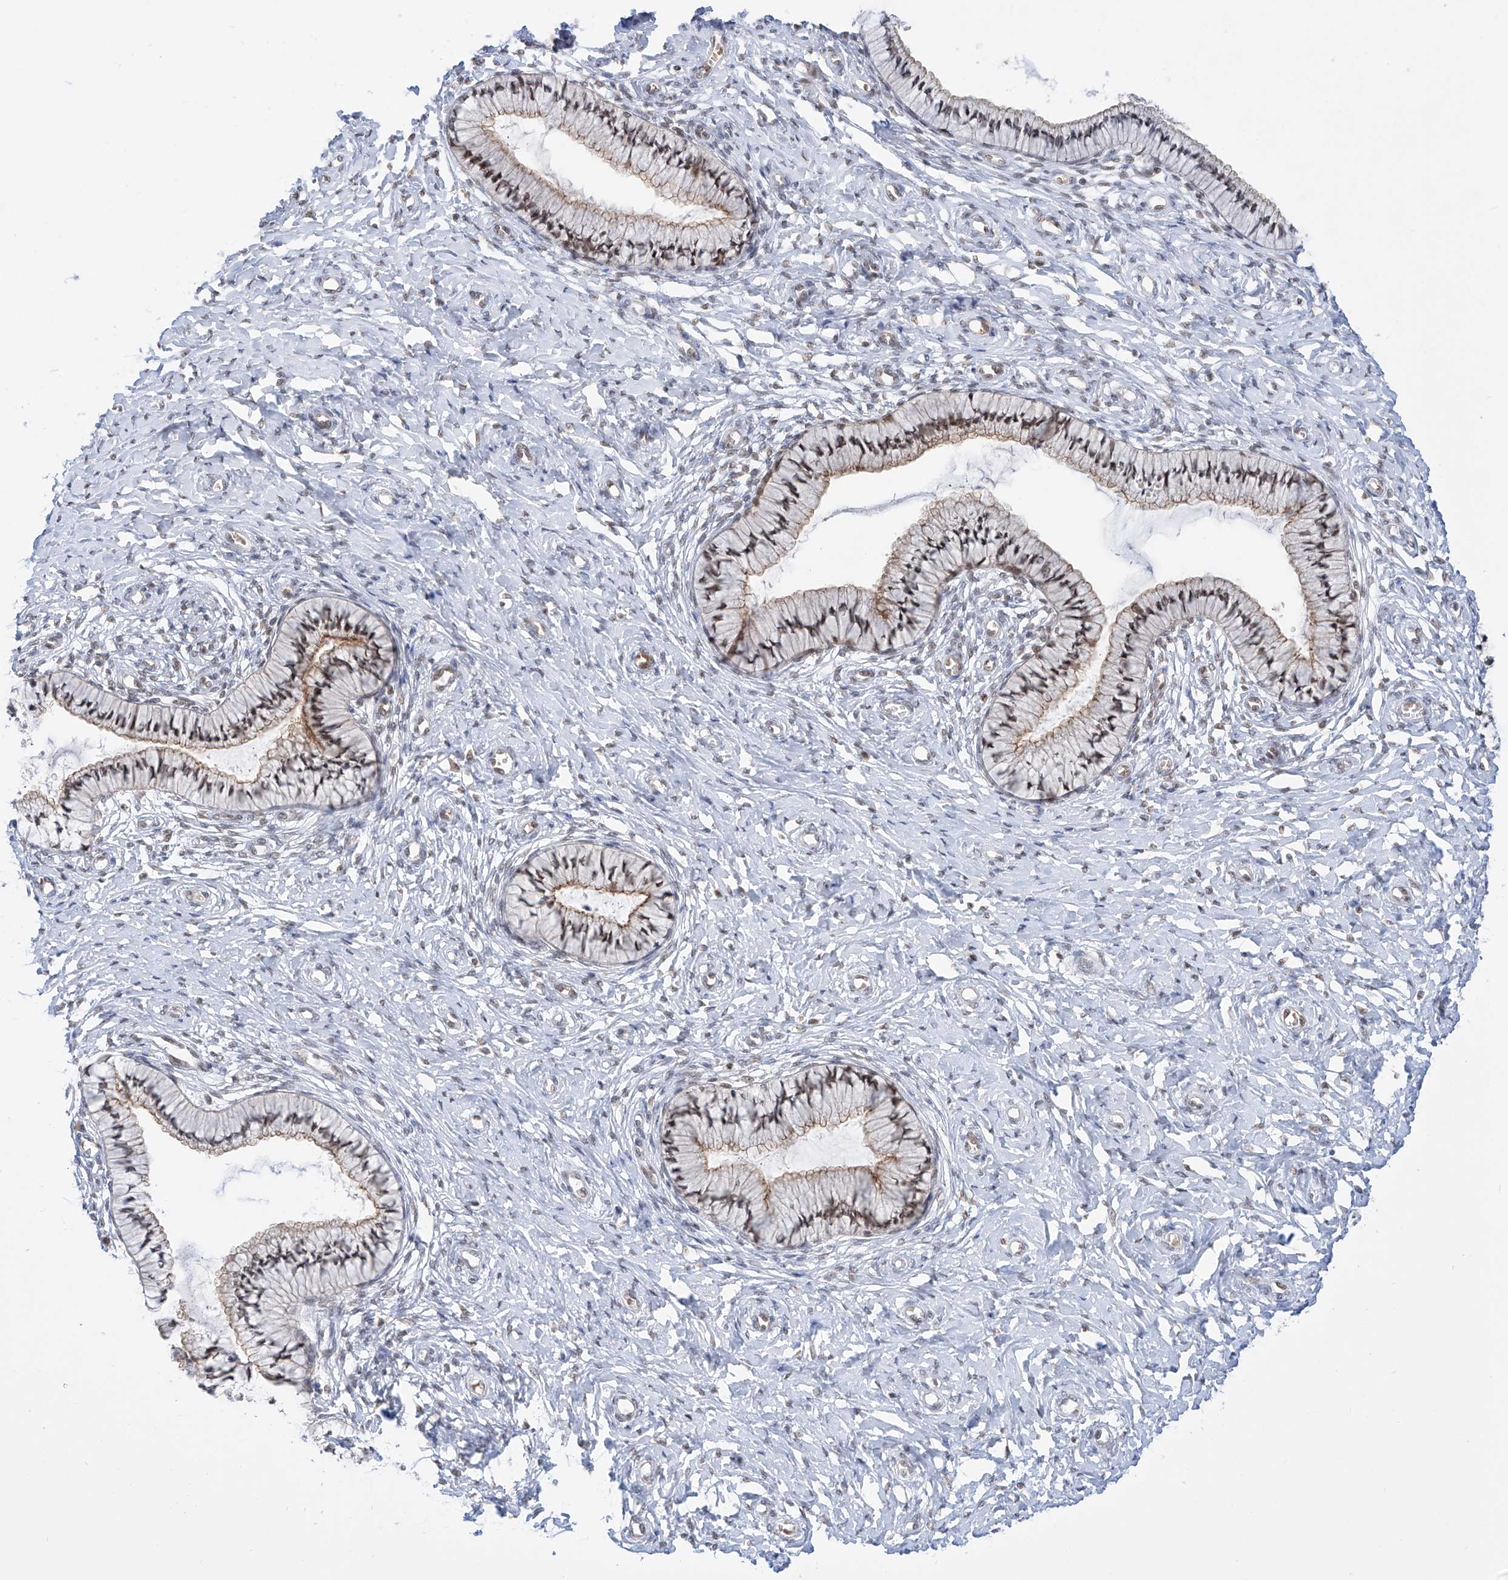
{"staining": {"intensity": "moderate", "quantity": ">75%", "location": "cytoplasmic/membranous,nuclear"}, "tissue": "cervix", "cell_type": "Glandular cells", "image_type": "normal", "snomed": [{"axis": "morphology", "description": "Normal tissue, NOS"}, {"axis": "topography", "description": "Cervix"}], "caption": "Brown immunohistochemical staining in benign human cervix shows moderate cytoplasmic/membranous,nuclear positivity in approximately >75% of glandular cells.", "gene": "POGK", "patient": {"sex": "female", "age": 36}}